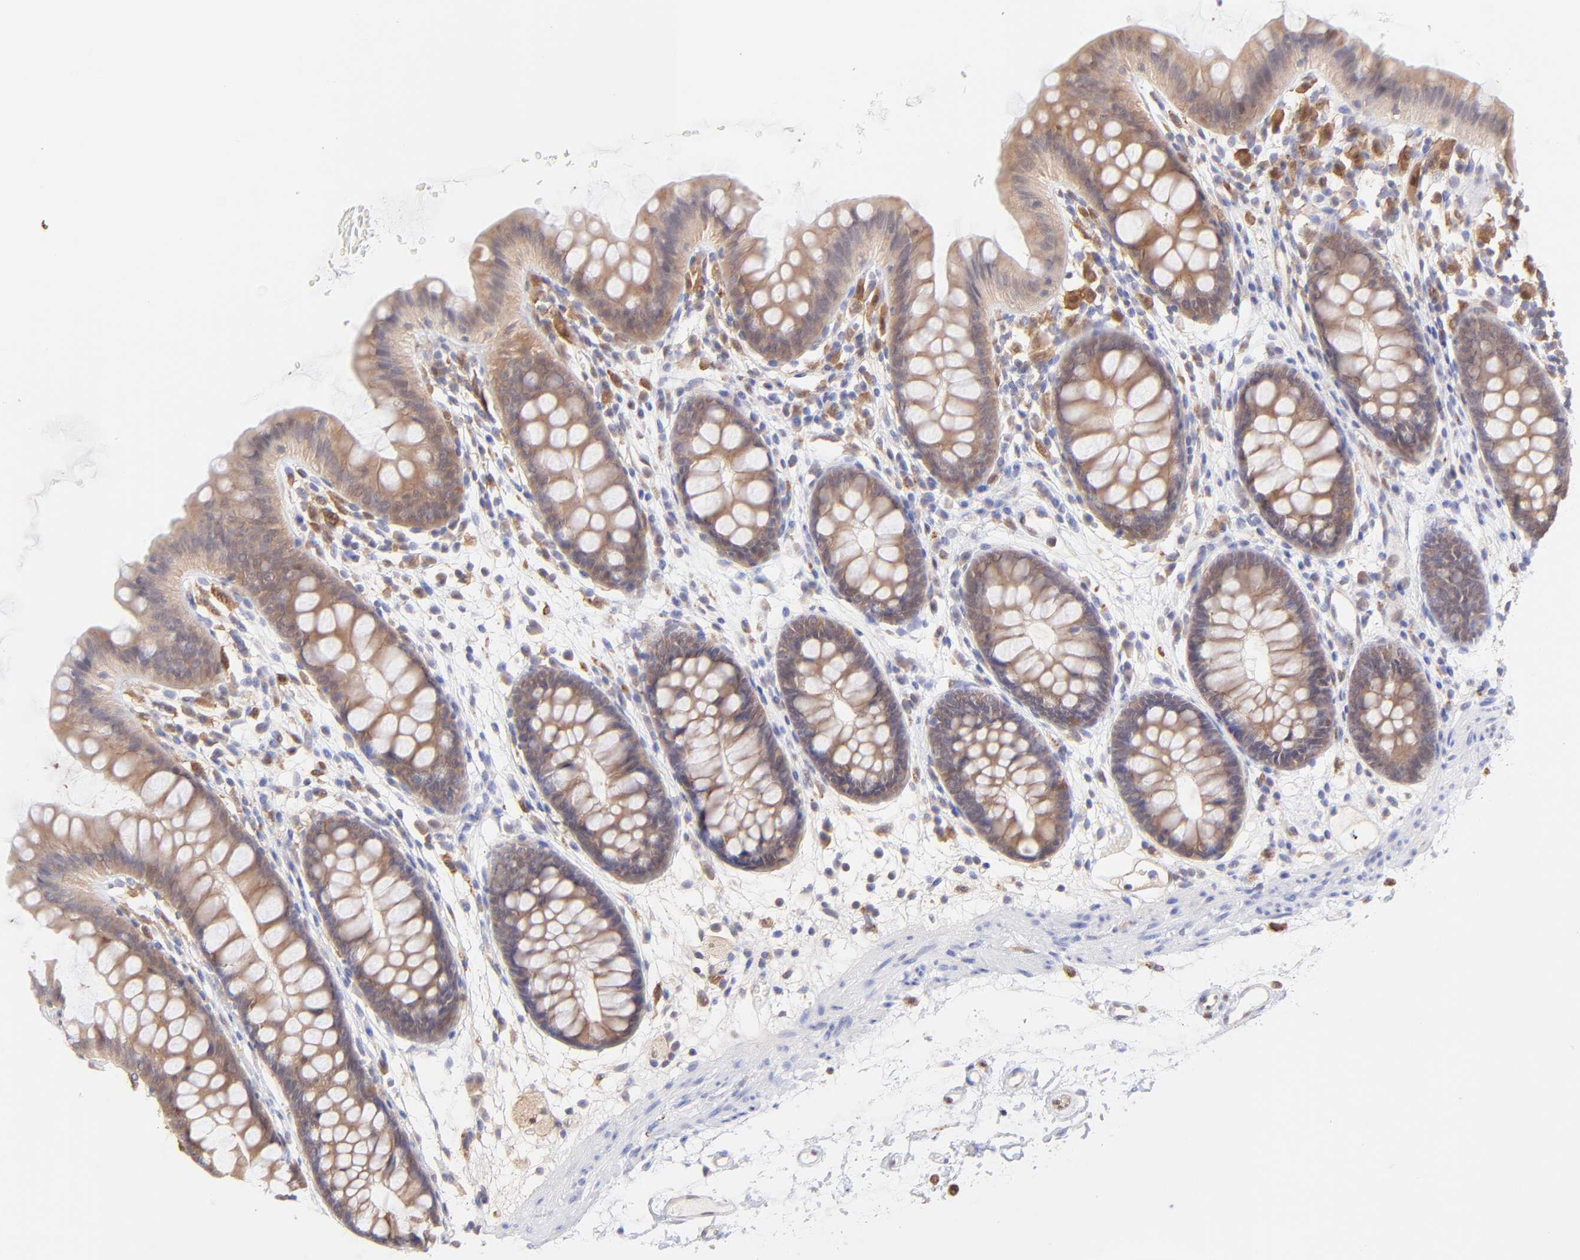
{"staining": {"intensity": "weak", "quantity": "25%-75%", "location": "cytoplasmic/membranous"}, "tissue": "colon", "cell_type": "Endothelial cells", "image_type": "normal", "snomed": [{"axis": "morphology", "description": "Normal tissue, NOS"}, {"axis": "topography", "description": "Smooth muscle"}, {"axis": "topography", "description": "Colon"}], "caption": "Endothelial cells display low levels of weak cytoplasmic/membranous staining in approximately 25%-75% of cells in benign human colon. The staining was performed using DAB (3,3'-diaminobenzidine), with brown indicating positive protein expression. Nuclei are stained blue with hematoxylin.", "gene": "HYAL1", "patient": {"sex": "male", "age": 67}}